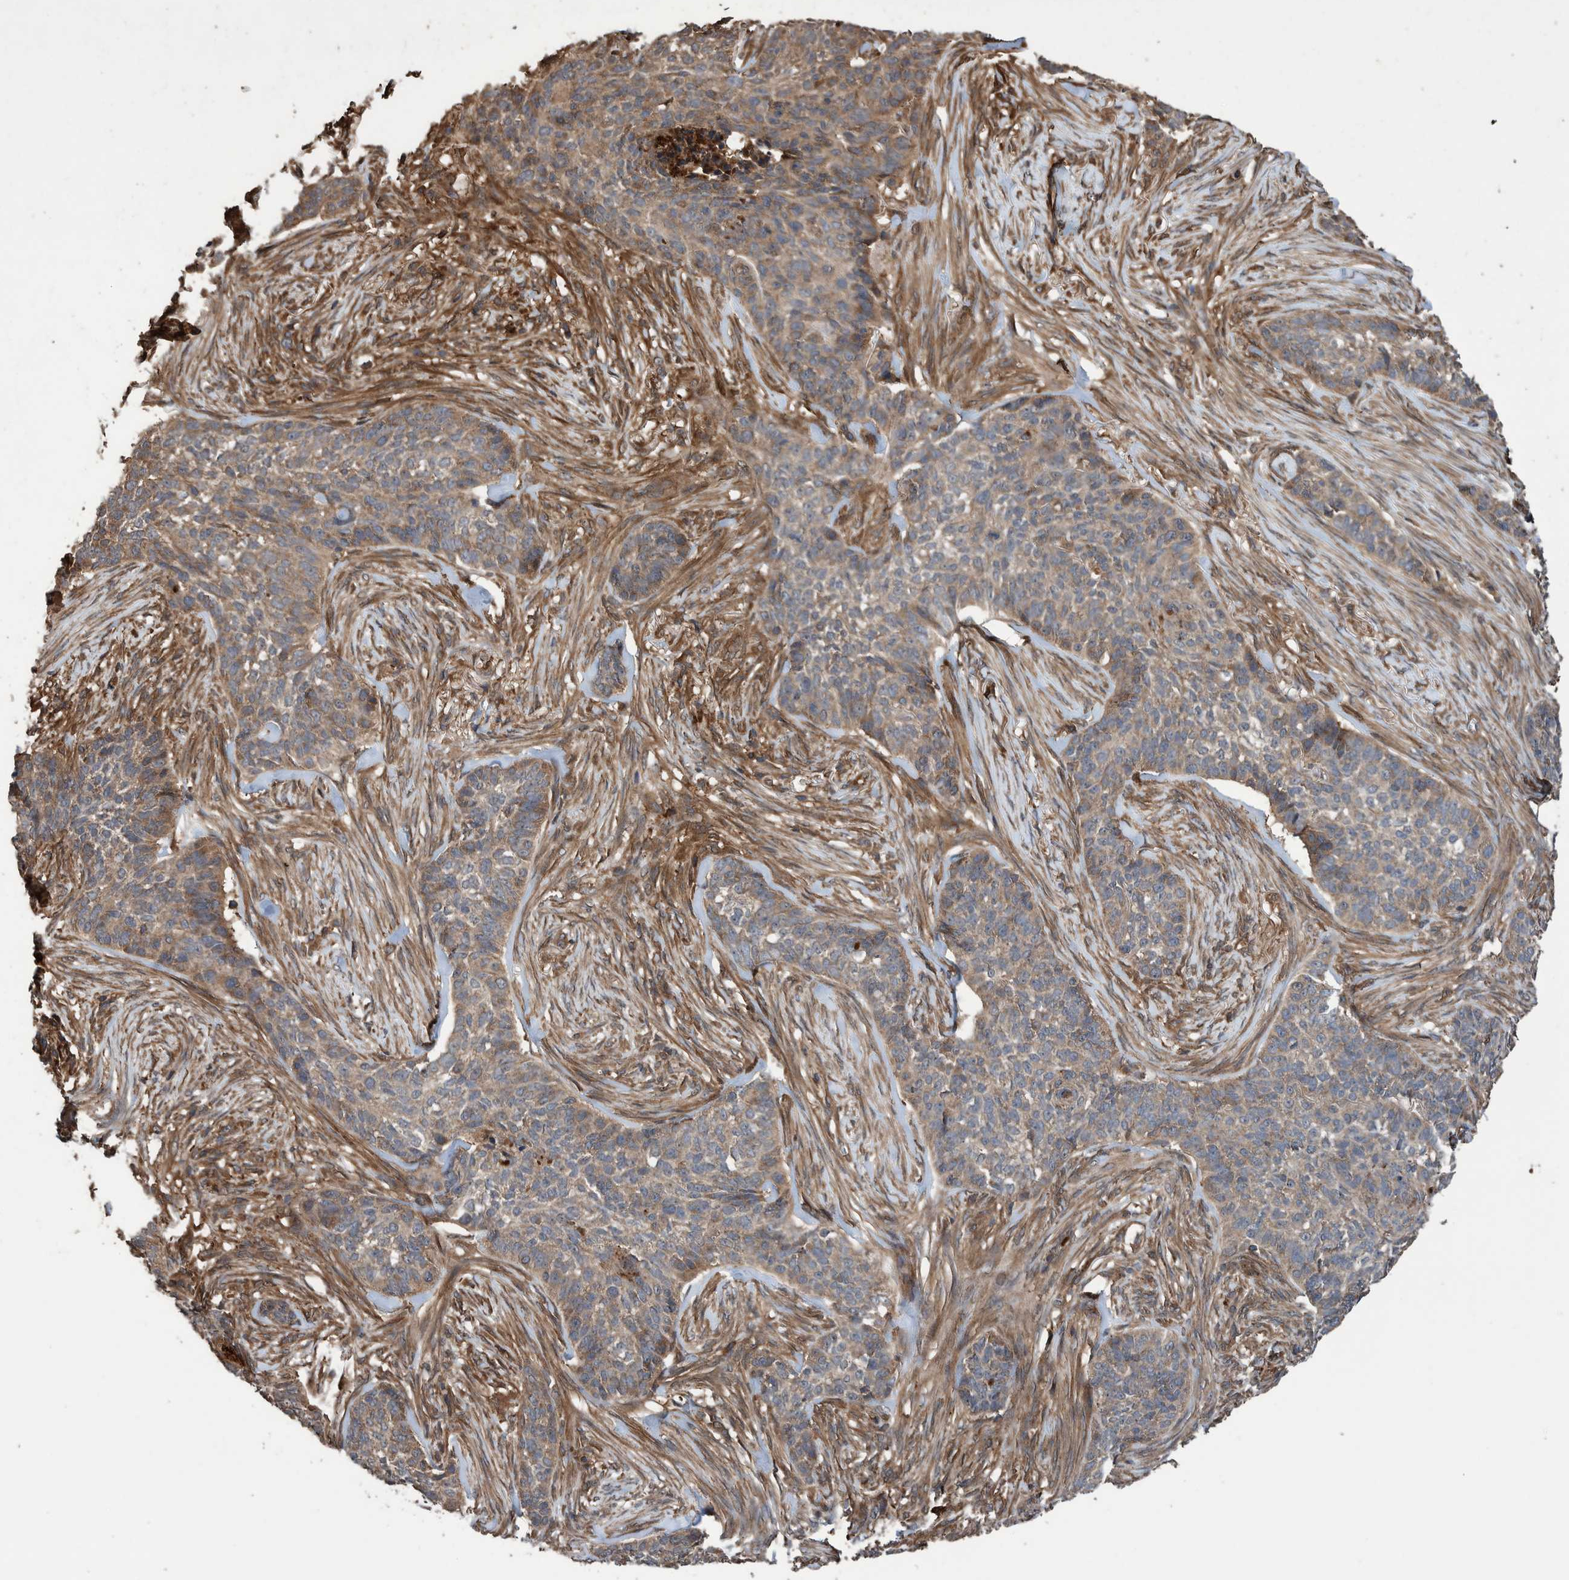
{"staining": {"intensity": "weak", "quantity": ">75%", "location": "cytoplasmic/membranous"}, "tissue": "skin cancer", "cell_type": "Tumor cells", "image_type": "cancer", "snomed": [{"axis": "morphology", "description": "Basal cell carcinoma"}, {"axis": "topography", "description": "Skin"}], "caption": "This histopathology image demonstrates immunohistochemistry staining of human skin cancer, with low weak cytoplasmic/membranous staining in about >75% of tumor cells.", "gene": "TRIM16", "patient": {"sex": "male", "age": 85}}